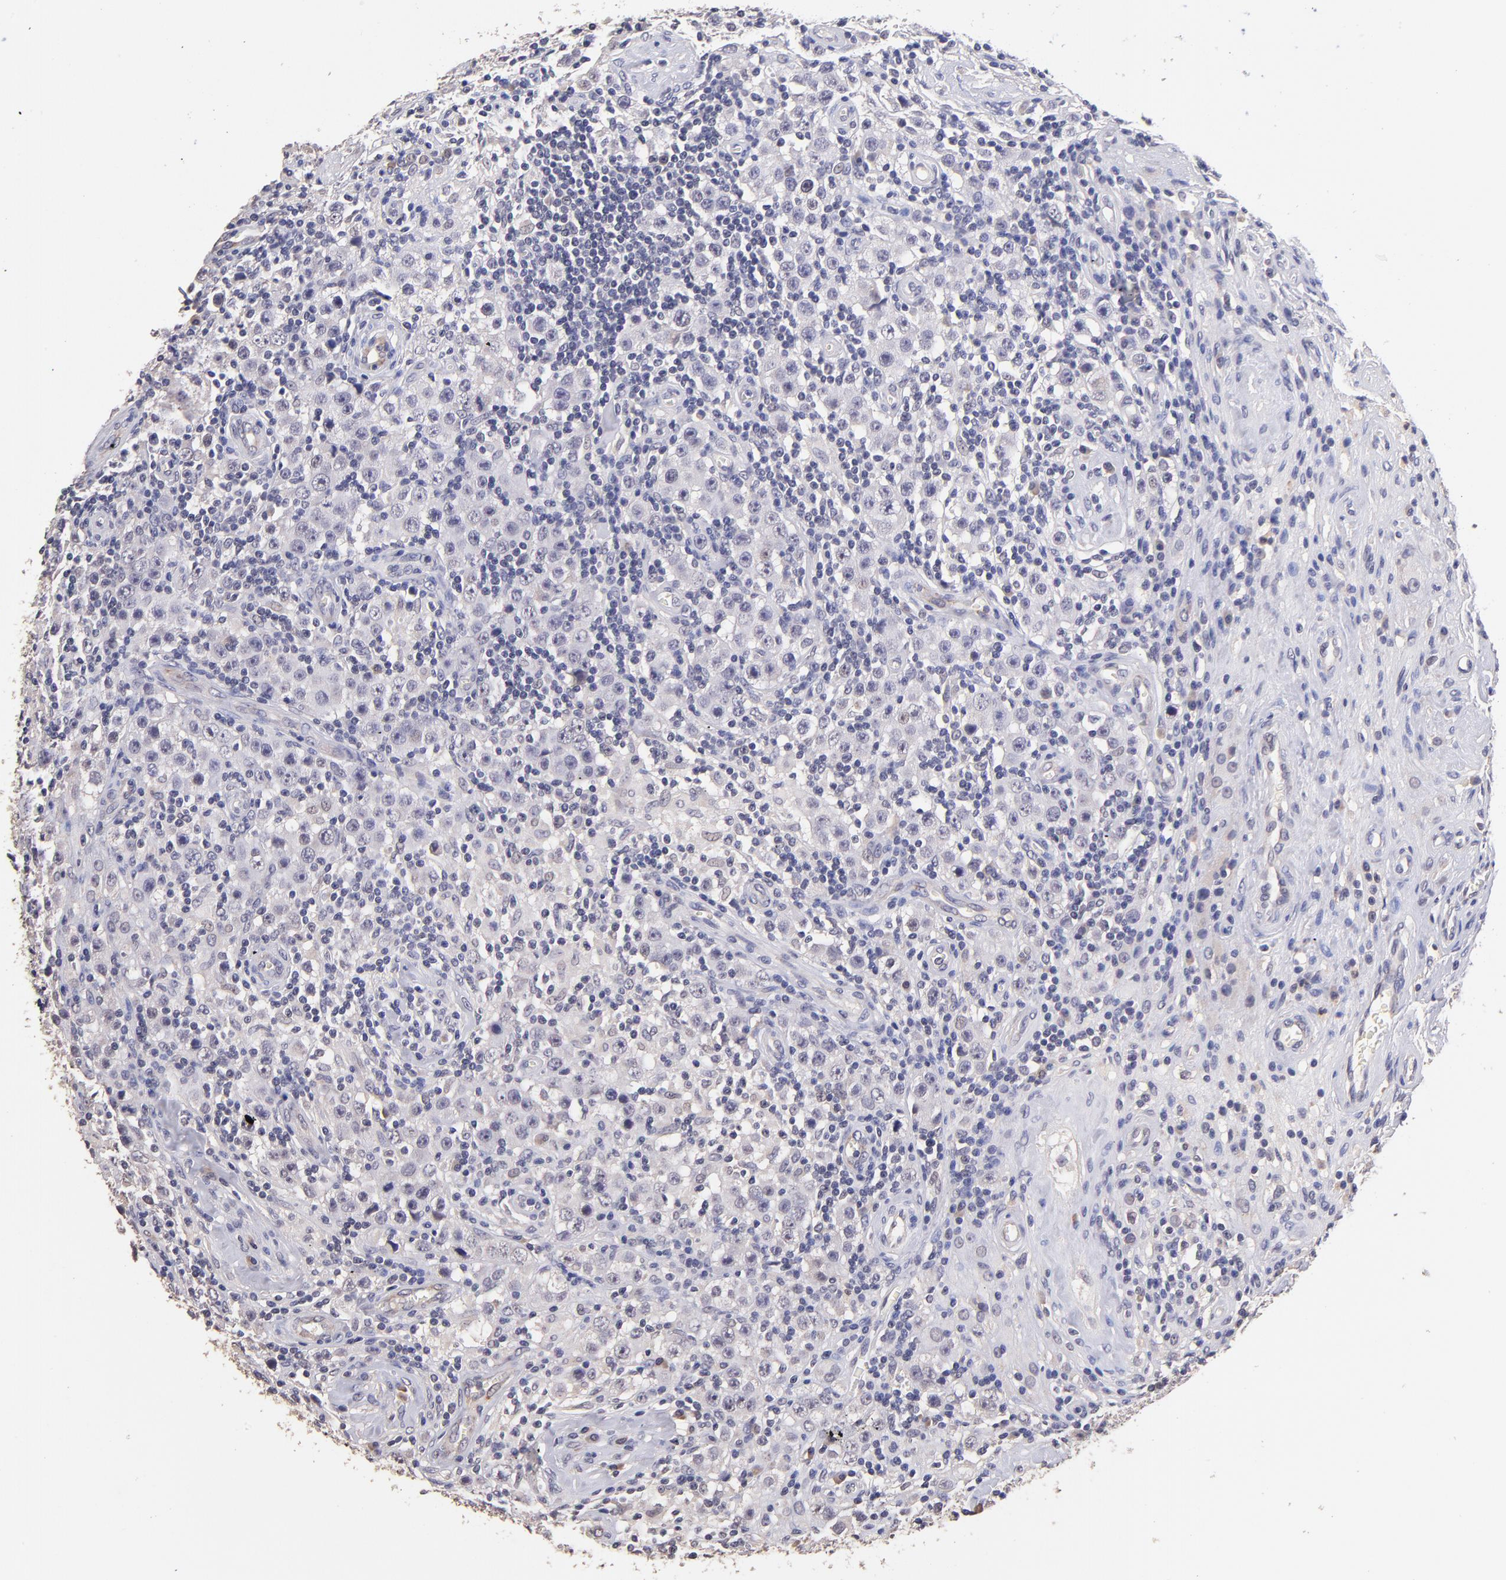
{"staining": {"intensity": "negative", "quantity": "none", "location": "none"}, "tissue": "testis cancer", "cell_type": "Tumor cells", "image_type": "cancer", "snomed": [{"axis": "morphology", "description": "Seminoma, NOS"}, {"axis": "topography", "description": "Testis"}], "caption": "An immunohistochemistry histopathology image of testis seminoma is shown. There is no staining in tumor cells of testis seminoma.", "gene": "RNASEL", "patient": {"sex": "male", "age": 32}}